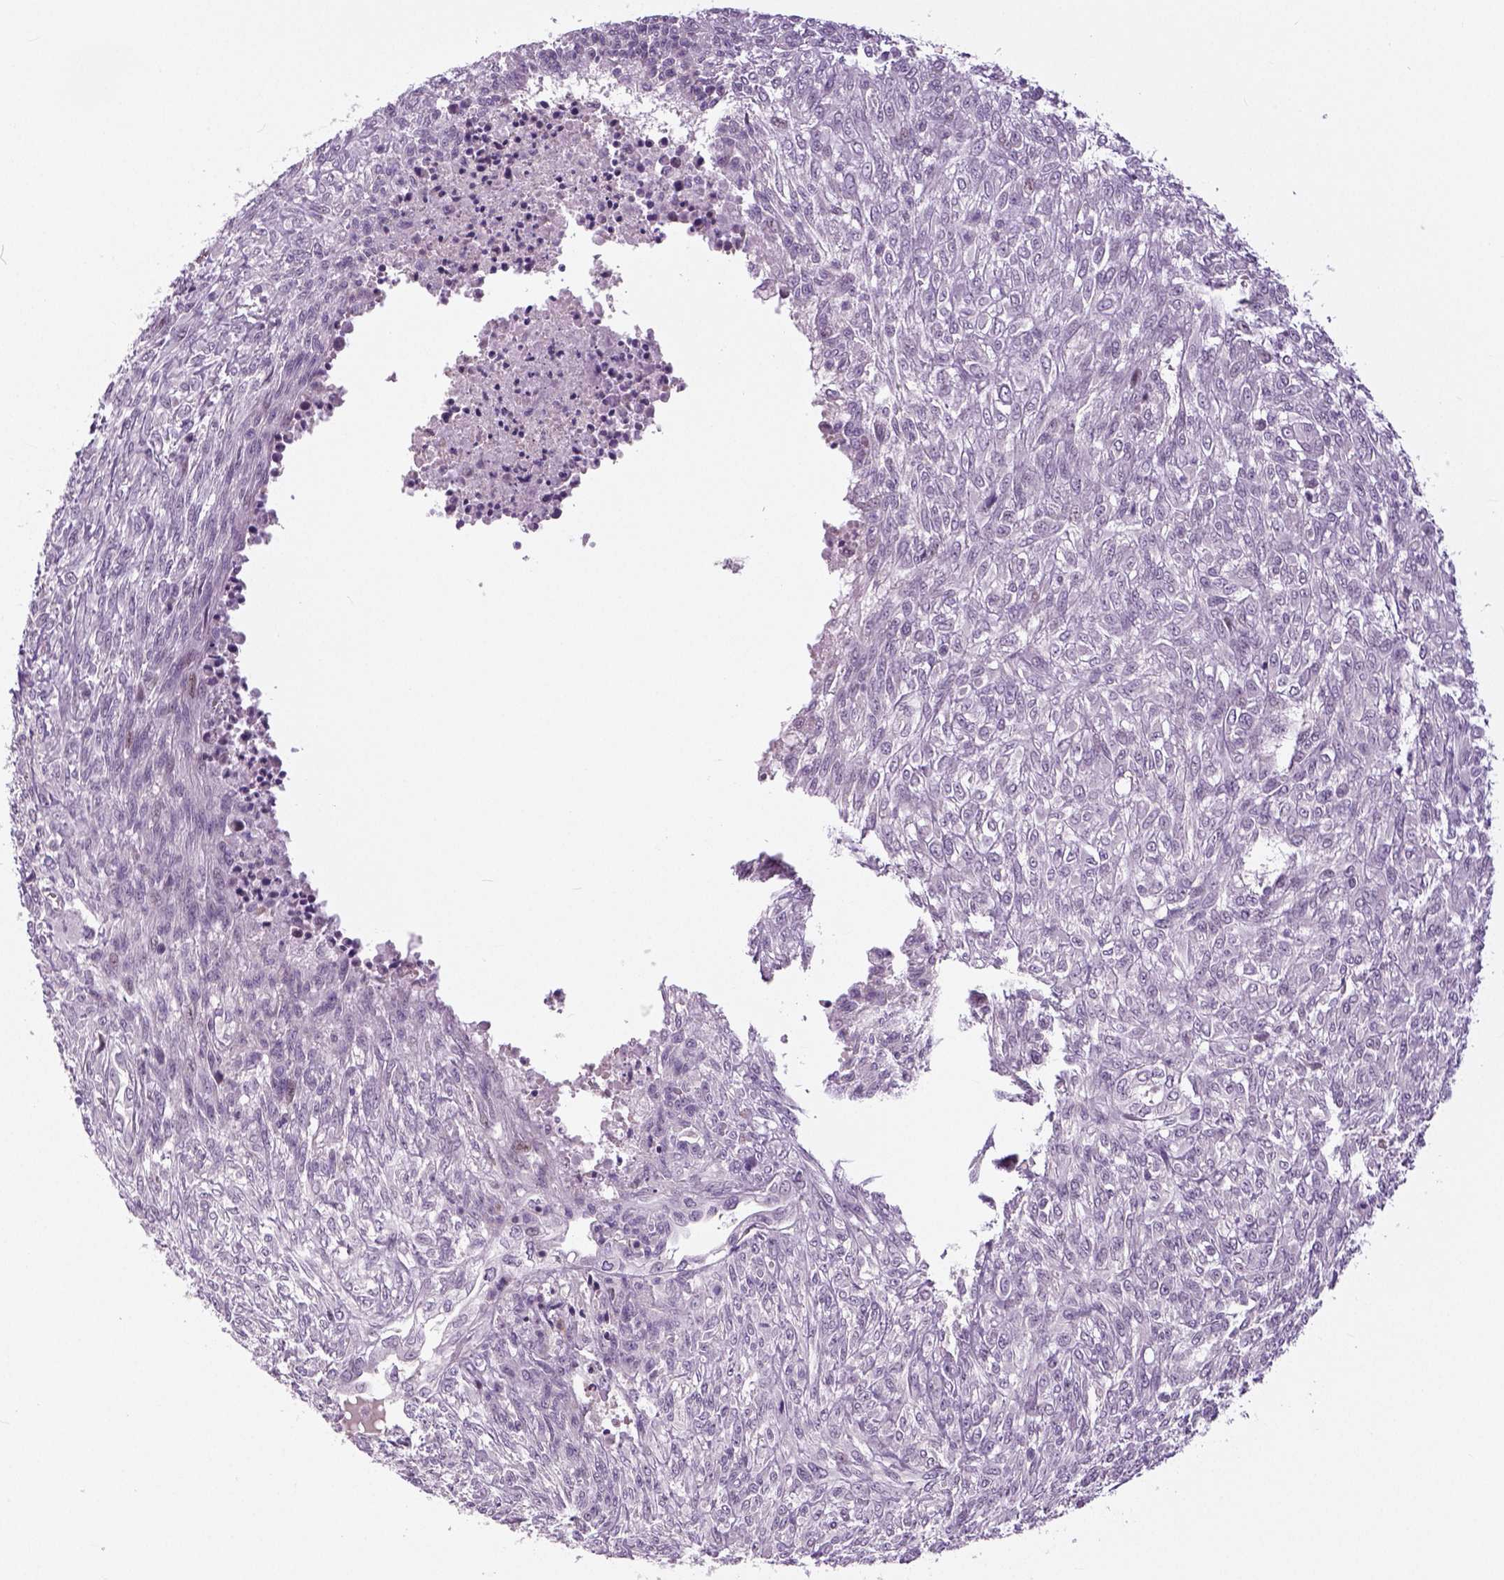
{"staining": {"intensity": "negative", "quantity": "none", "location": "none"}, "tissue": "renal cancer", "cell_type": "Tumor cells", "image_type": "cancer", "snomed": [{"axis": "morphology", "description": "Adenocarcinoma, NOS"}, {"axis": "topography", "description": "Kidney"}], "caption": "Immunohistochemistry histopathology image of renal cancer stained for a protein (brown), which displays no expression in tumor cells.", "gene": "NECAB1", "patient": {"sex": "male", "age": 58}}